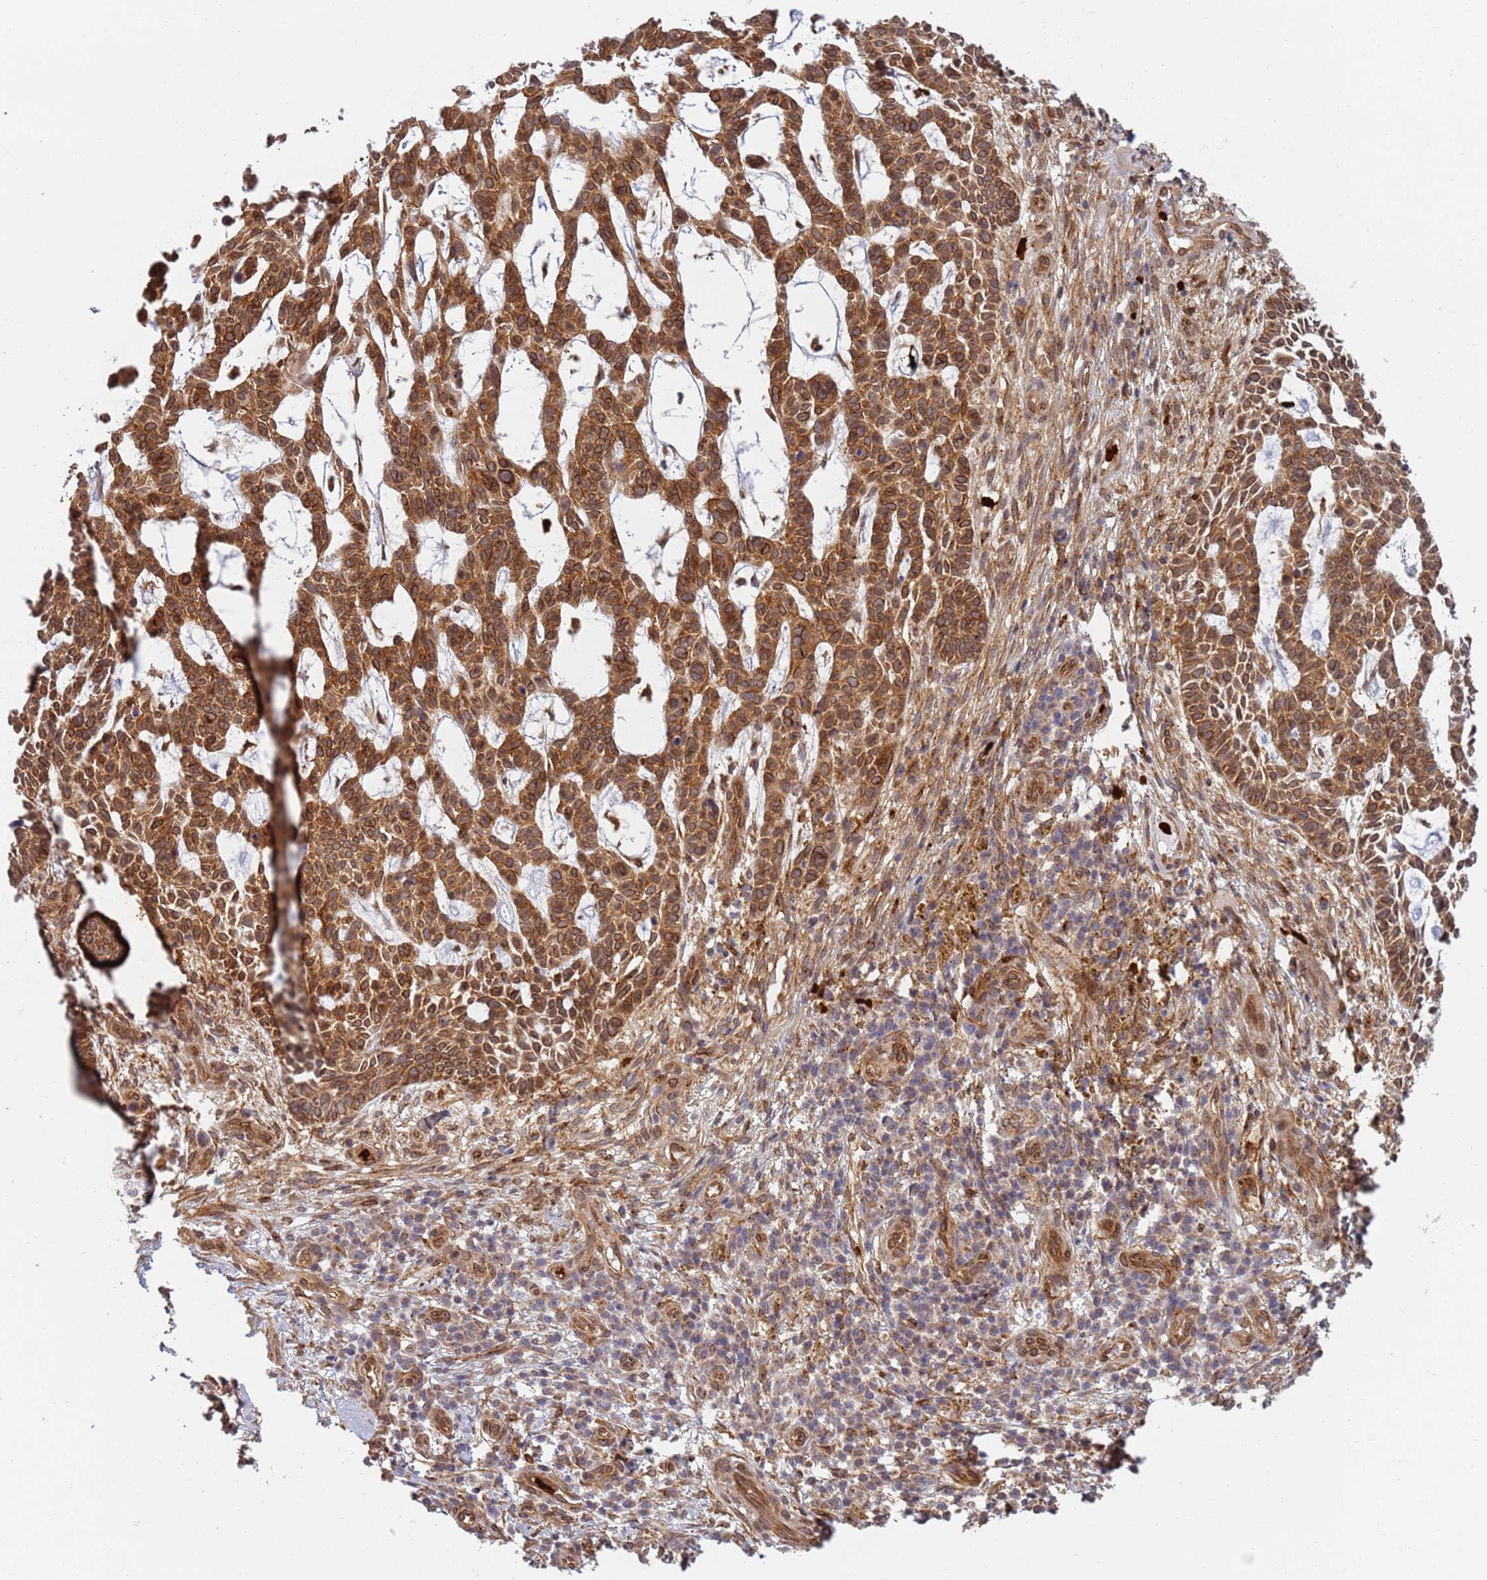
{"staining": {"intensity": "strong", "quantity": ">75%", "location": "cytoplasmic/membranous,nuclear"}, "tissue": "skin cancer", "cell_type": "Tumor cells", "image_type": "cancer", "snomed": [{"axis": "morphology", "description": "Basal cell carcinoma"}, {"axis": "topography", "description": "Skin"}], "caption": "Strong cytoplasmic/membranous and nuclear positivity for a protein is appreciated in about >75% of tumor cells of basal cell carcinoma (skin) using immunohistochemistry (IHC).", "gene": "CEP170", "patient": {"sex": "male", "age": 89}}